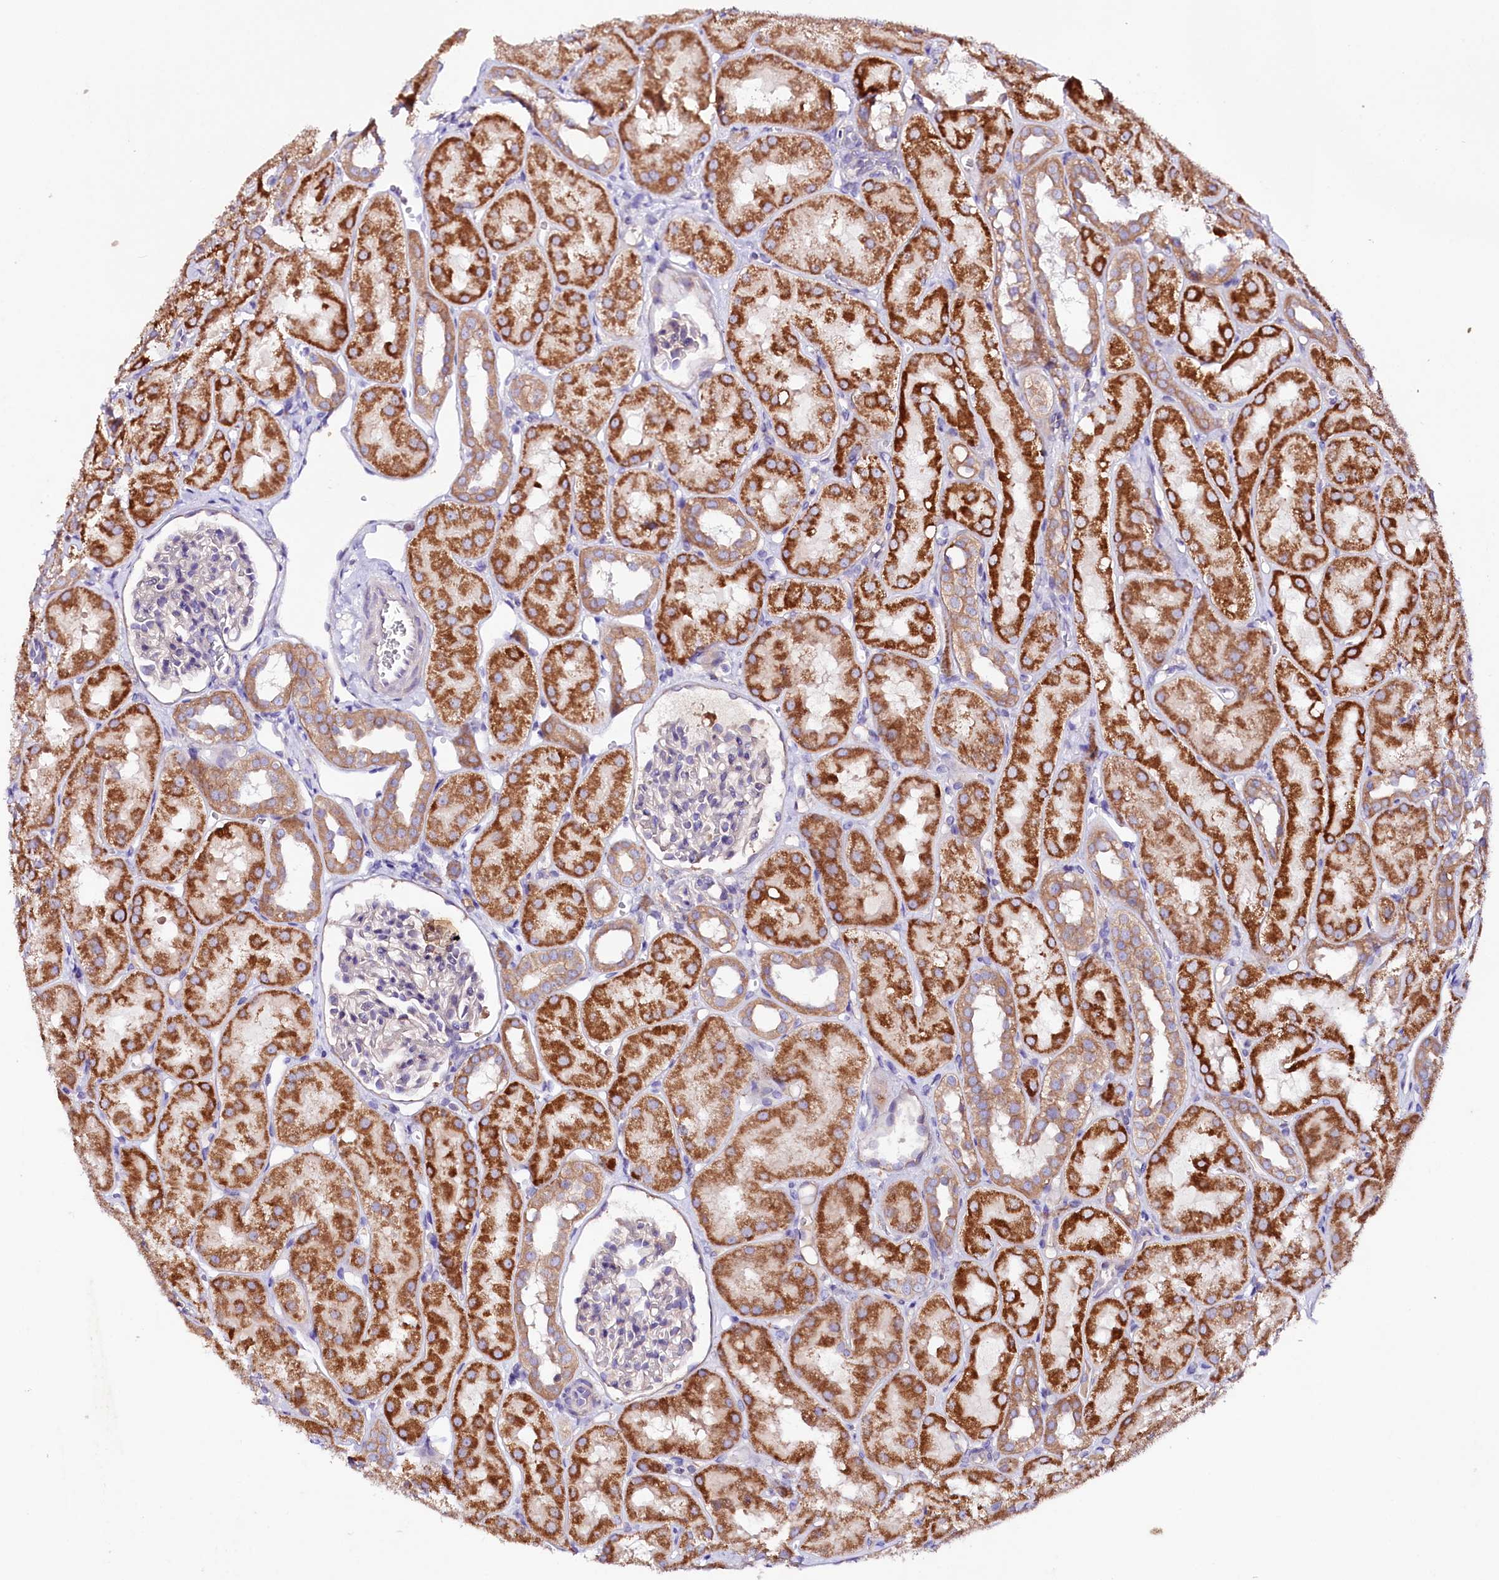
{"staining": {"intensity": "negative", "quantity": "none", "location": "none"}, "tissue": "kidney", "cell_type": "Cells in glomeruli", "image_type": "normal", "snomed": [{"axis": "morphology", "description": "Normal tissue, NOS"}, {"axis": "topography", "description": "Kidney"}, {"axis": "topography", "description": "Urinary bladder"}], "caption": "Kidney stained for a protein using immunohistochemistry demonstrates no expression cells in glomeruli.", "gene": "SACM1L", "patient": {"sex": "male", "age": 16}}